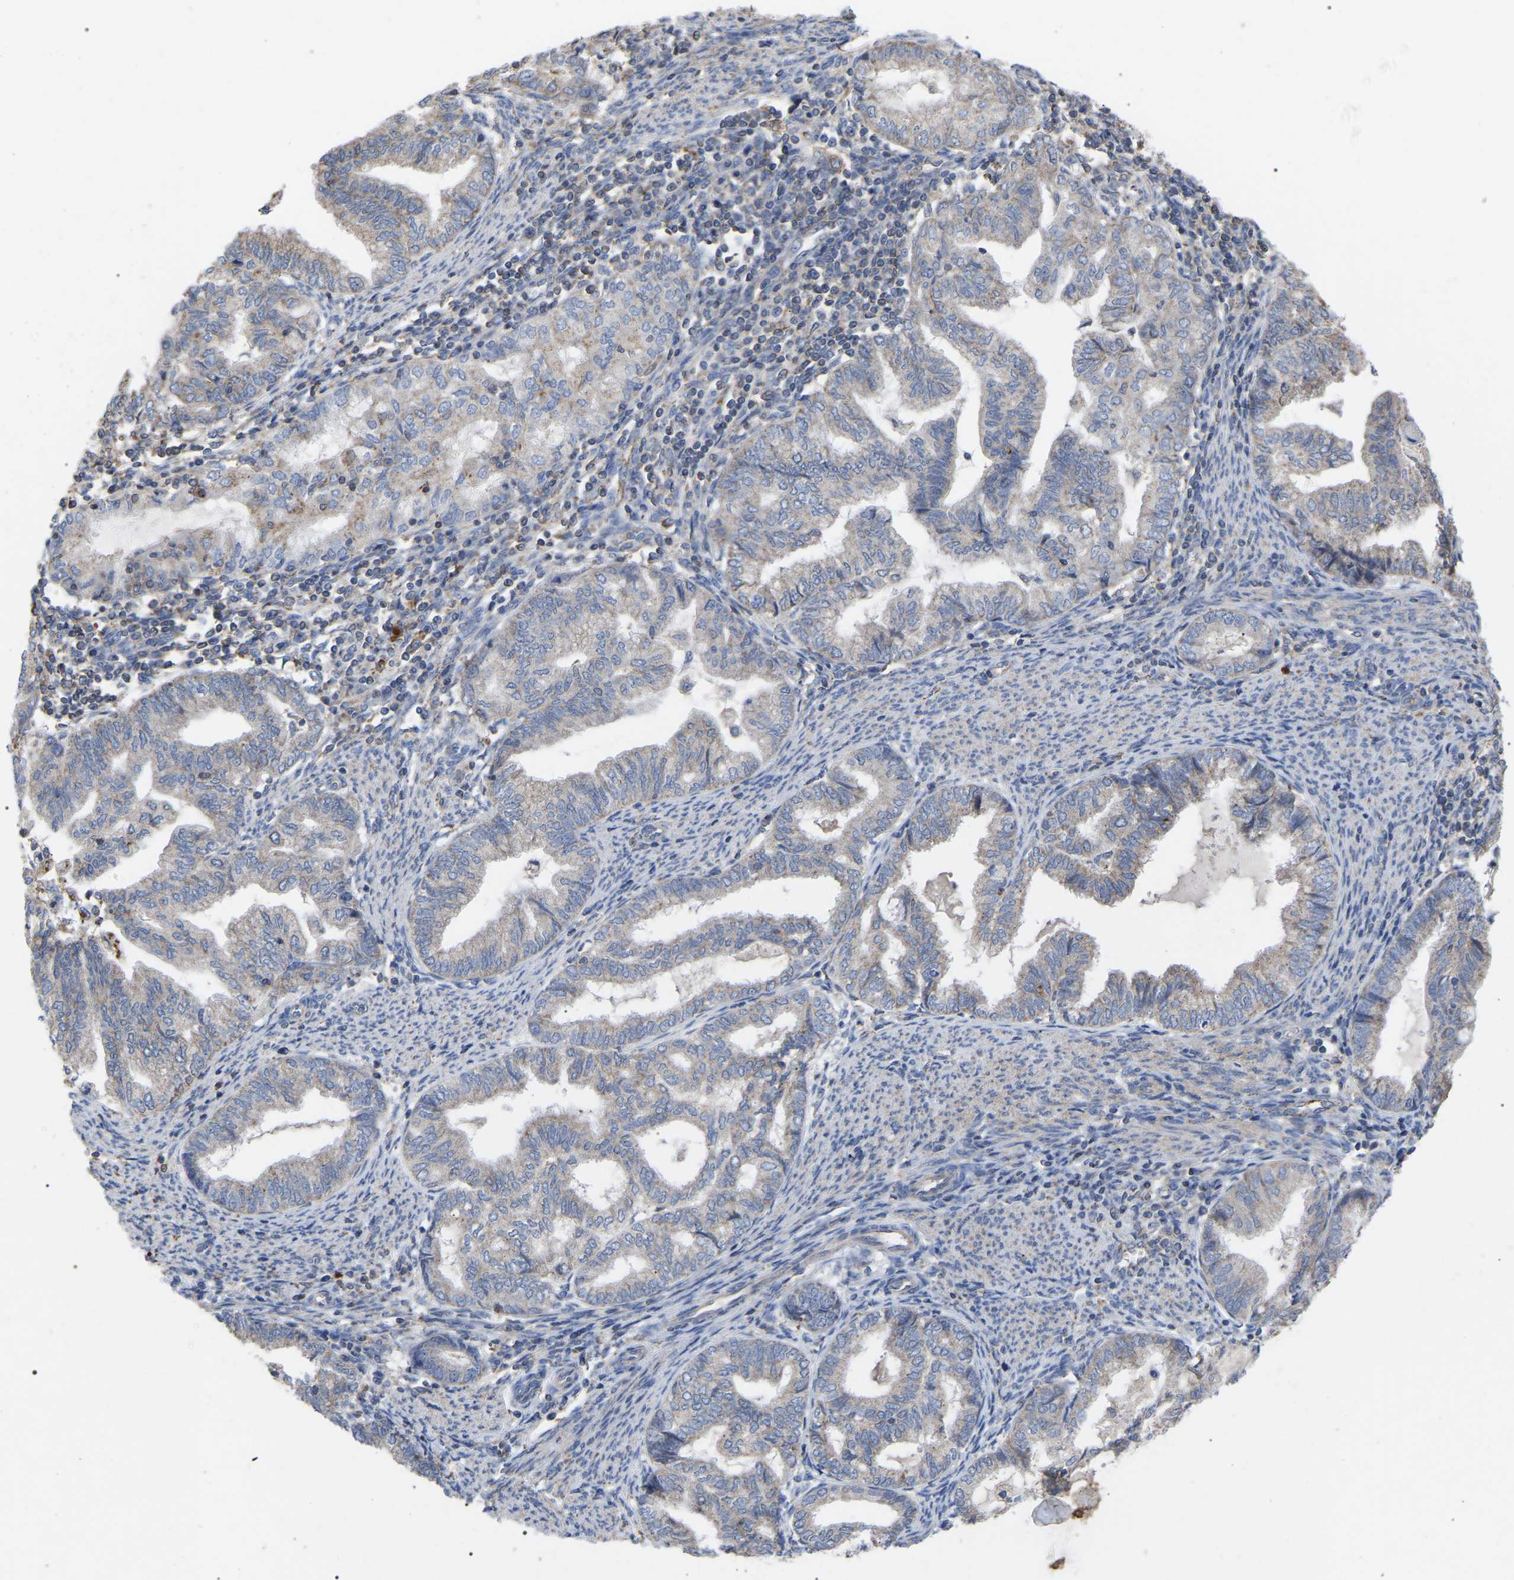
{"staining": {"intensity": "negative", "quantity": "none", "location": "none"}, "tissue": "endometrial cancer", "cell_type": "Tumor cells", "image_type": "cancer", "snomed": [{"axis": "morphology", "description": "Adenocarcinoma, NOS"}, {"axis": "topography", "description": "Endometrium"}], "caption": "Endometrial adenocarcinoma stained for a protein using immunohistochemistry (IHC) demonstrates no staining tumor cells.", "gene": "FAM171A2", "patient": {"sex": "female", "age": 79}}